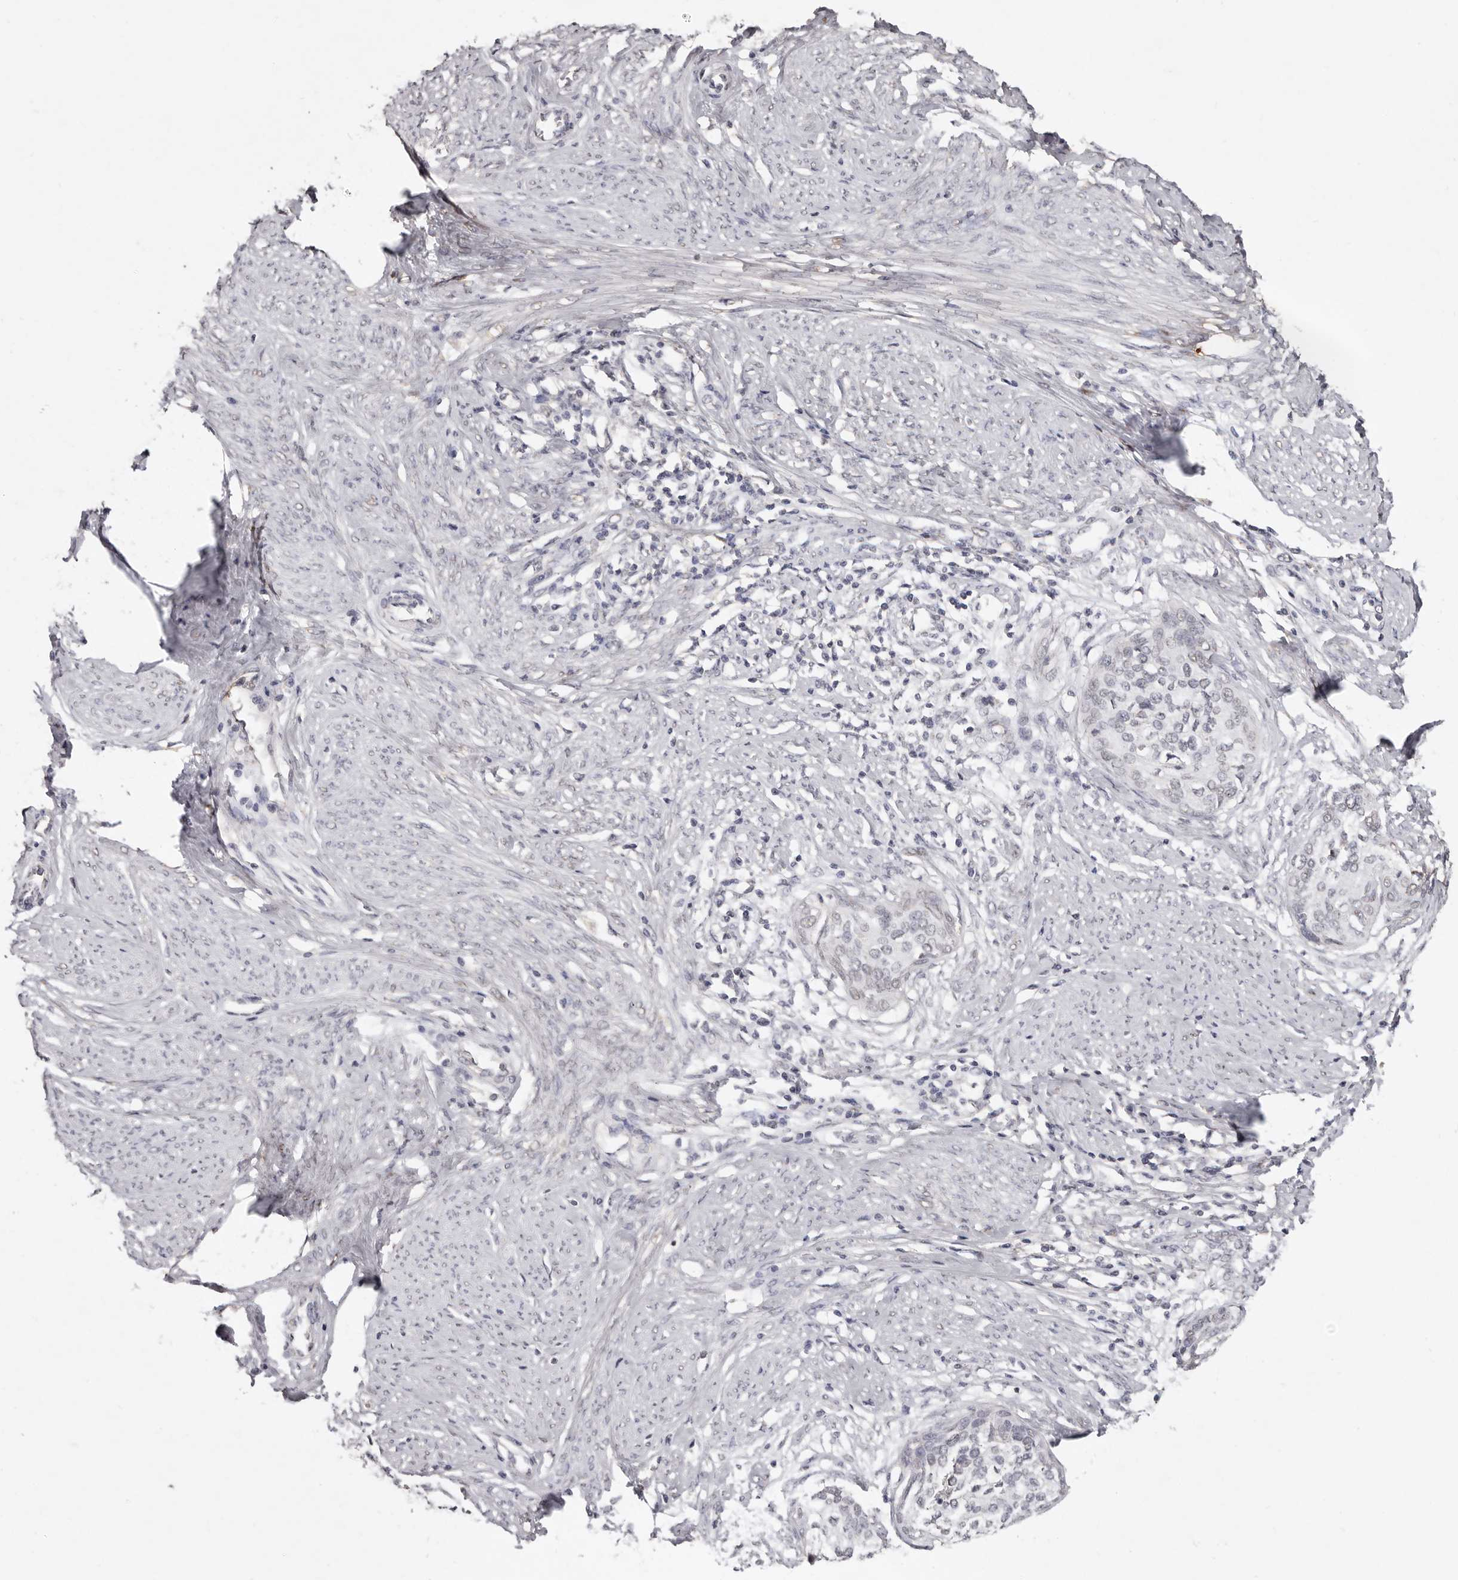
{"staining": {"intensity": "negative", "quantity": "none", "location": "none"}, "tissue": "cervical cancer", "cell_type": "Tumor cells", "image_type": "cancer", "snomed": [{"axis": "morphology", "description": "Squamous cell carcinoma, NOS"}, {"axis": "topography", "description": "Cervix"}], "caption": "Immunohistochemical staining of human cervical cancer demonstrates no significant positivity in tumor cells. (Stains: DAB immunohistochemistry with hematoxylin counter stain, Microscopy: brightfield microscopy at high magnification).", "gene": "LINGO2", "patient": {"sex": "female", "age": 37}}